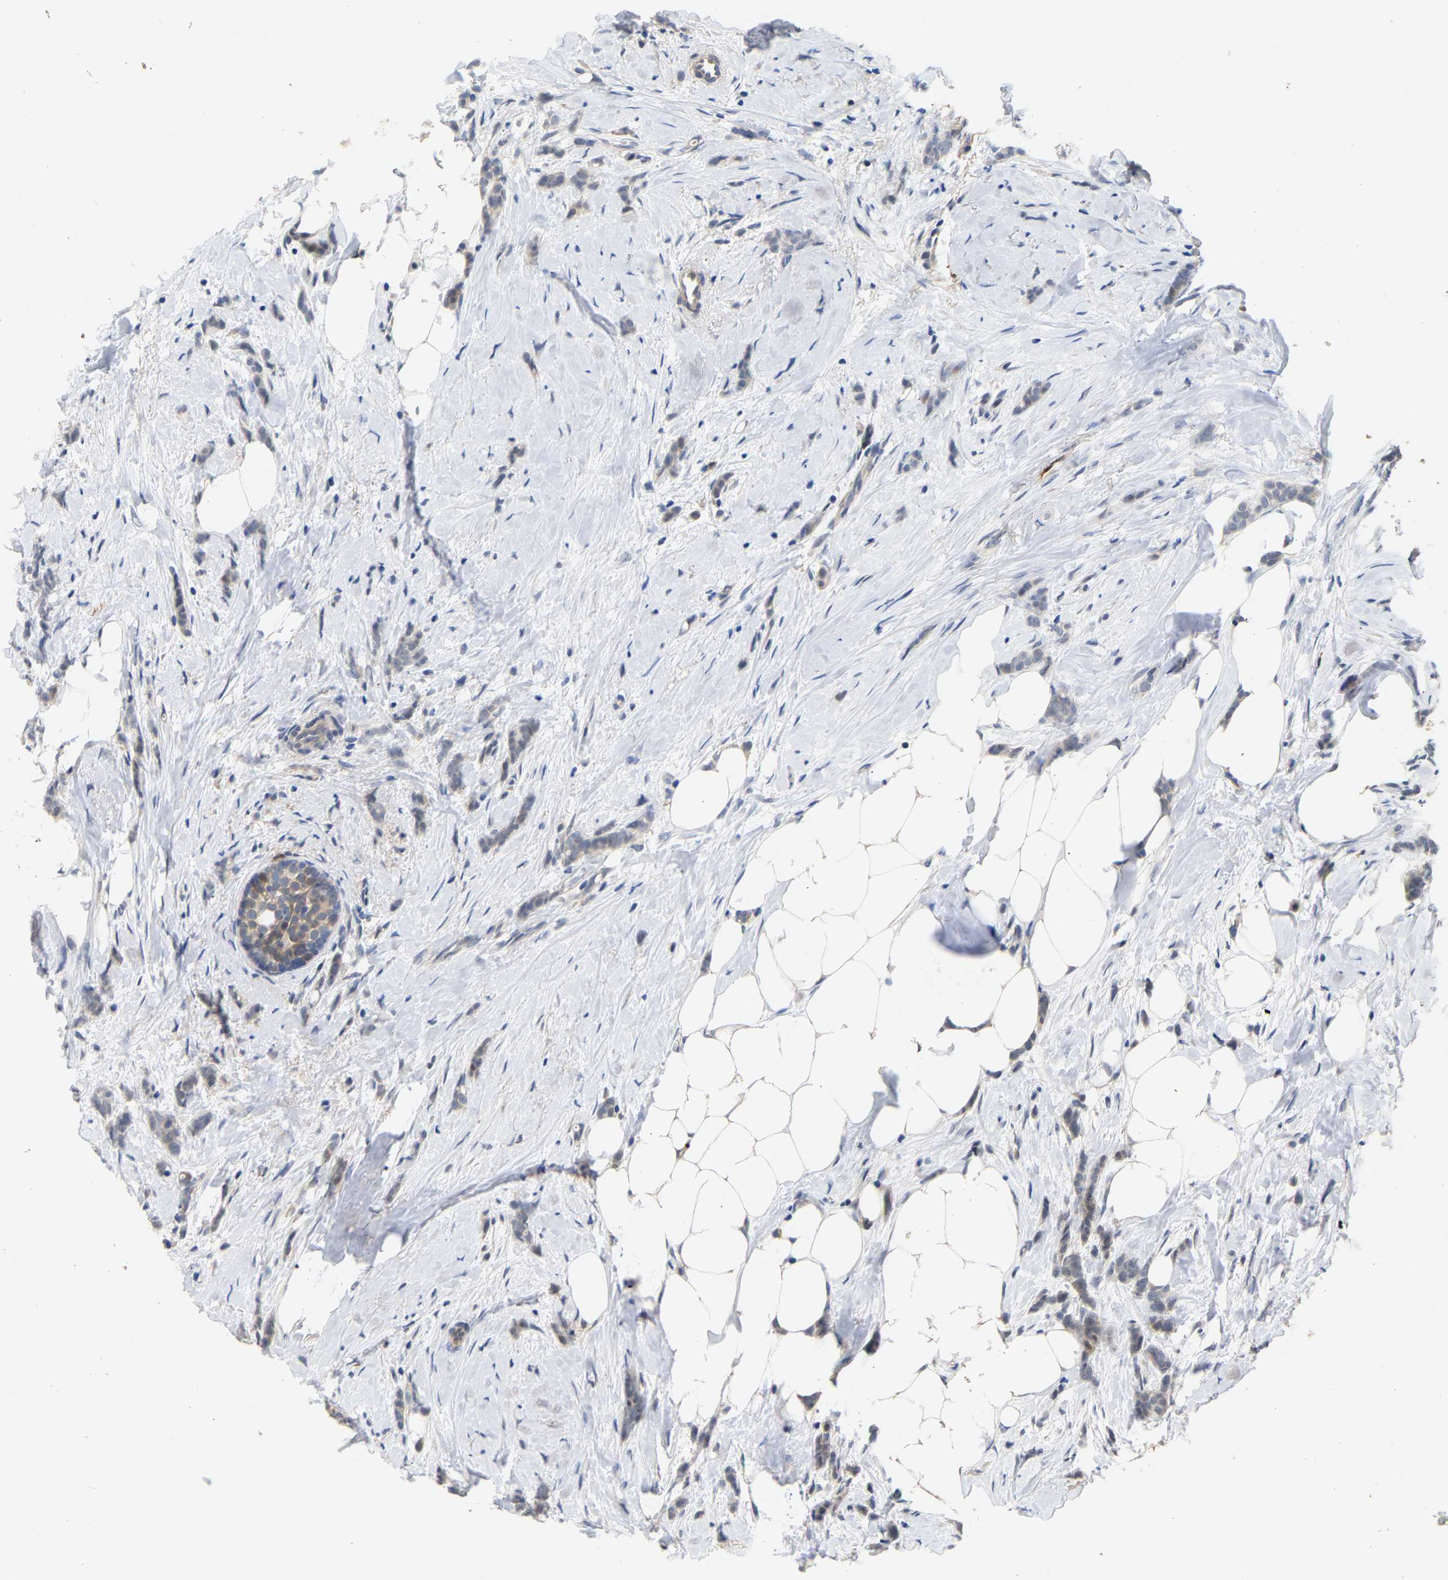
{"staining": {"intensity": "weak", "quantity": "25%-75%", "location": "cytoplasmic/membranous"}, "tissue": "breast cancer", "cell_type": "Tumor cells", "image_type": "cancer", "snomed": [{"axis": "morphology", "description": "Lobular carcinoma, in situ"}, {"axis": "morphology", "description": "Lobular carcinoma"}, {"axis": "topography", "description": "Breast"}], "caption": "IHC photomicrograph of neoplastic tissue: human breast cancer stained using immunohistochemistry (IHC) demonstrates low levels of weak protein expression localized specifically in the cytoplasmic/membranous of tumor cells, appearing as a cytoplasmic/membranous brown color.", "gene": "TDRD7", "patient": {"sex": "female", "age": 41}}